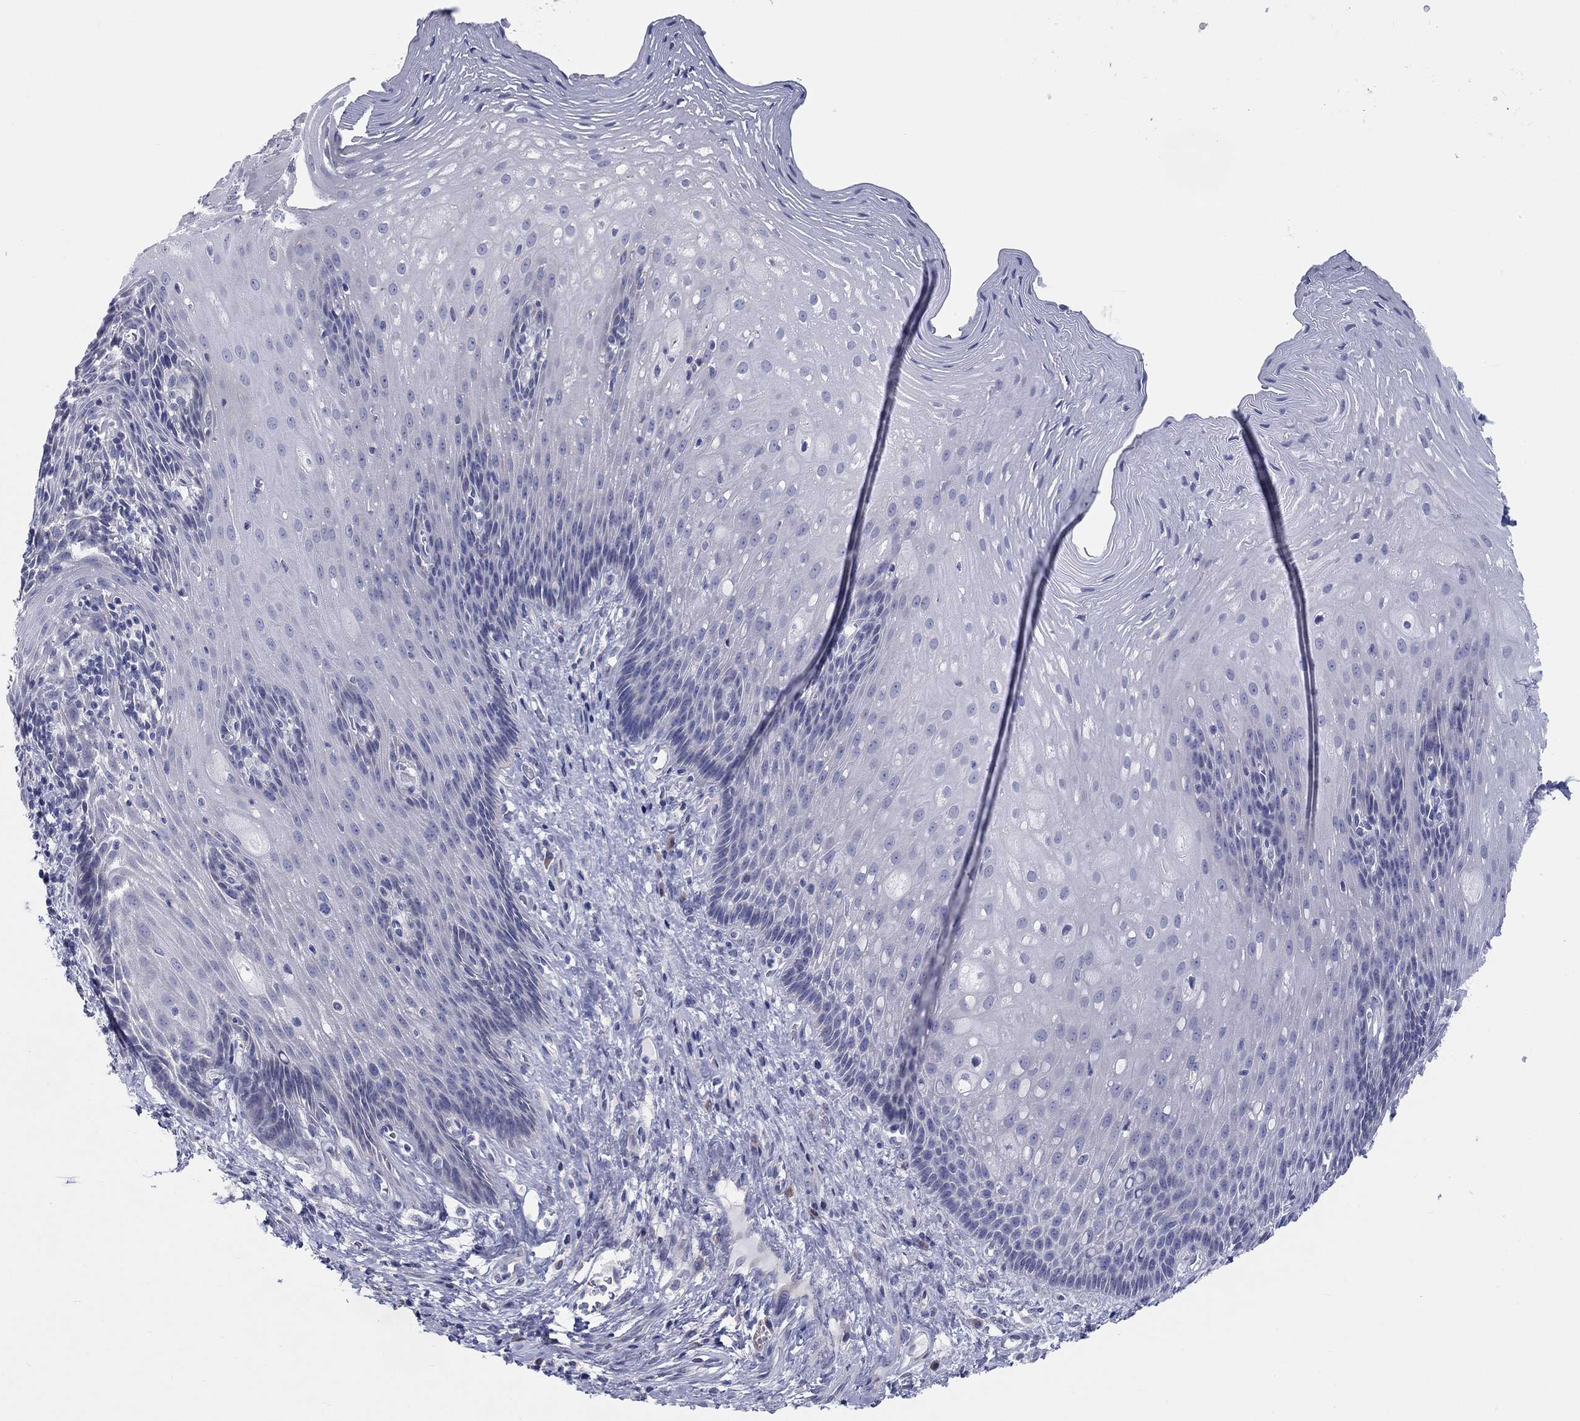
{"staining": {"intensity": "negative", "quantity": "none", "location": "none"}, "tissue": "esophagus", "cell_type": "Squamous epithelial cells", "image_type": "normal", "snomed": [{"axis": "morphology", "description": "Normal tissue, NOS"}, {"axis": "topography", "description": "Esophagus"}], "caption": "This image is of normal esophagus stained with immunohistochemistry to label a protein in brown with the nuclei are counter-stained blue. There is no positivity in squamous epithelial cells.", "gene": "LRRC4C", "patient": {"sex": "male", "age": 76}}